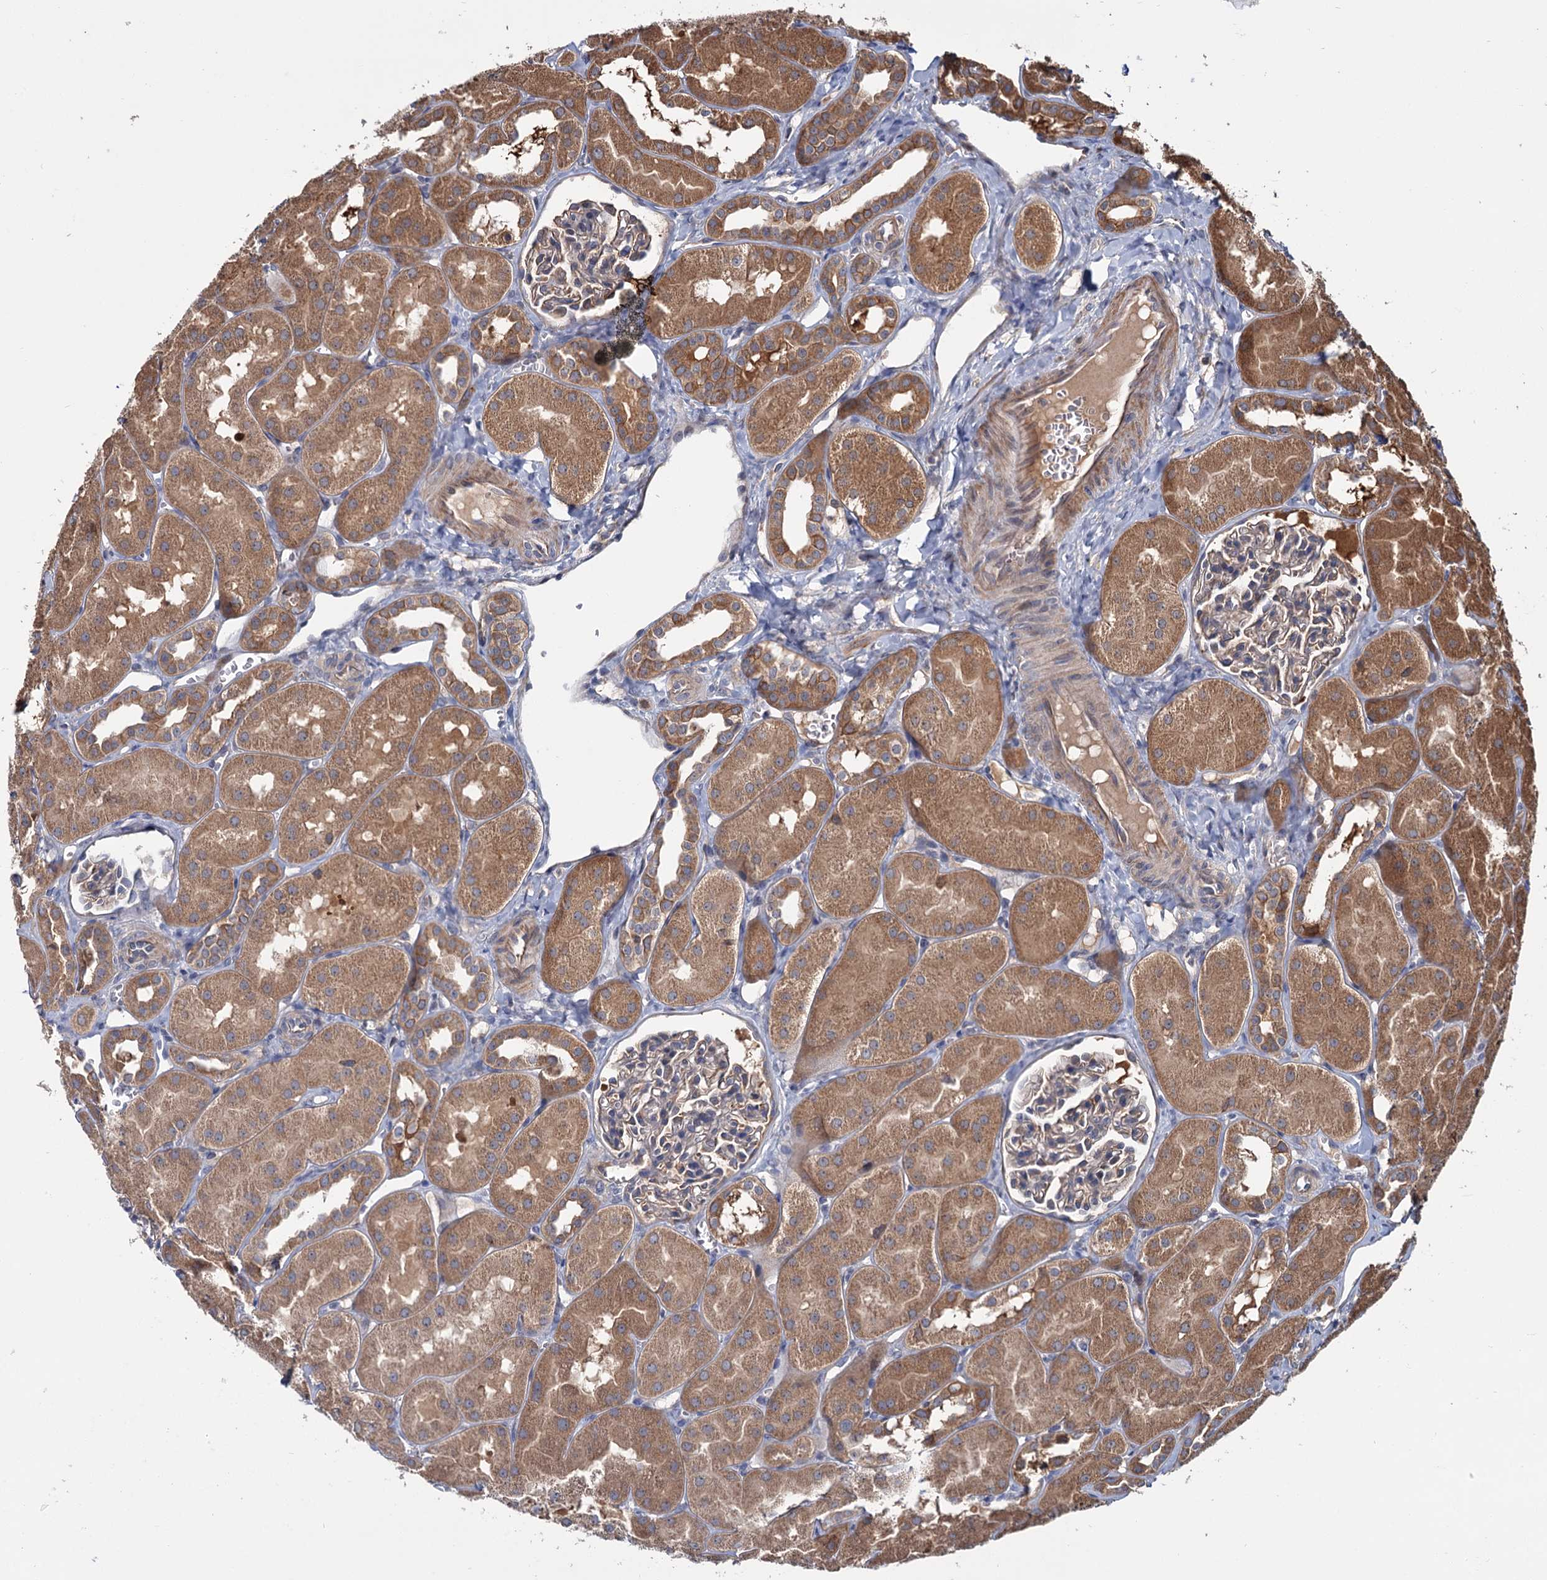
{"staining": {"intensity": "negative", "quantity": "none", "location": "none"}, "tissue": "kidney", "cell_type": "Cells in glomeruli", "image_type": "normal", "snomed": [{"axis": "morphology", "description": "Normal tissue, NOS"}, {"axis": "topography", "description": "Kidney"}, {"axis": "topography", "description": "Urinary bladder"}], "caption": "IHC of benign kidney exhibits no expression in cells in glomeruli.", "gene": "MTRR", "patient": {"sex": "male", "age": 16}}